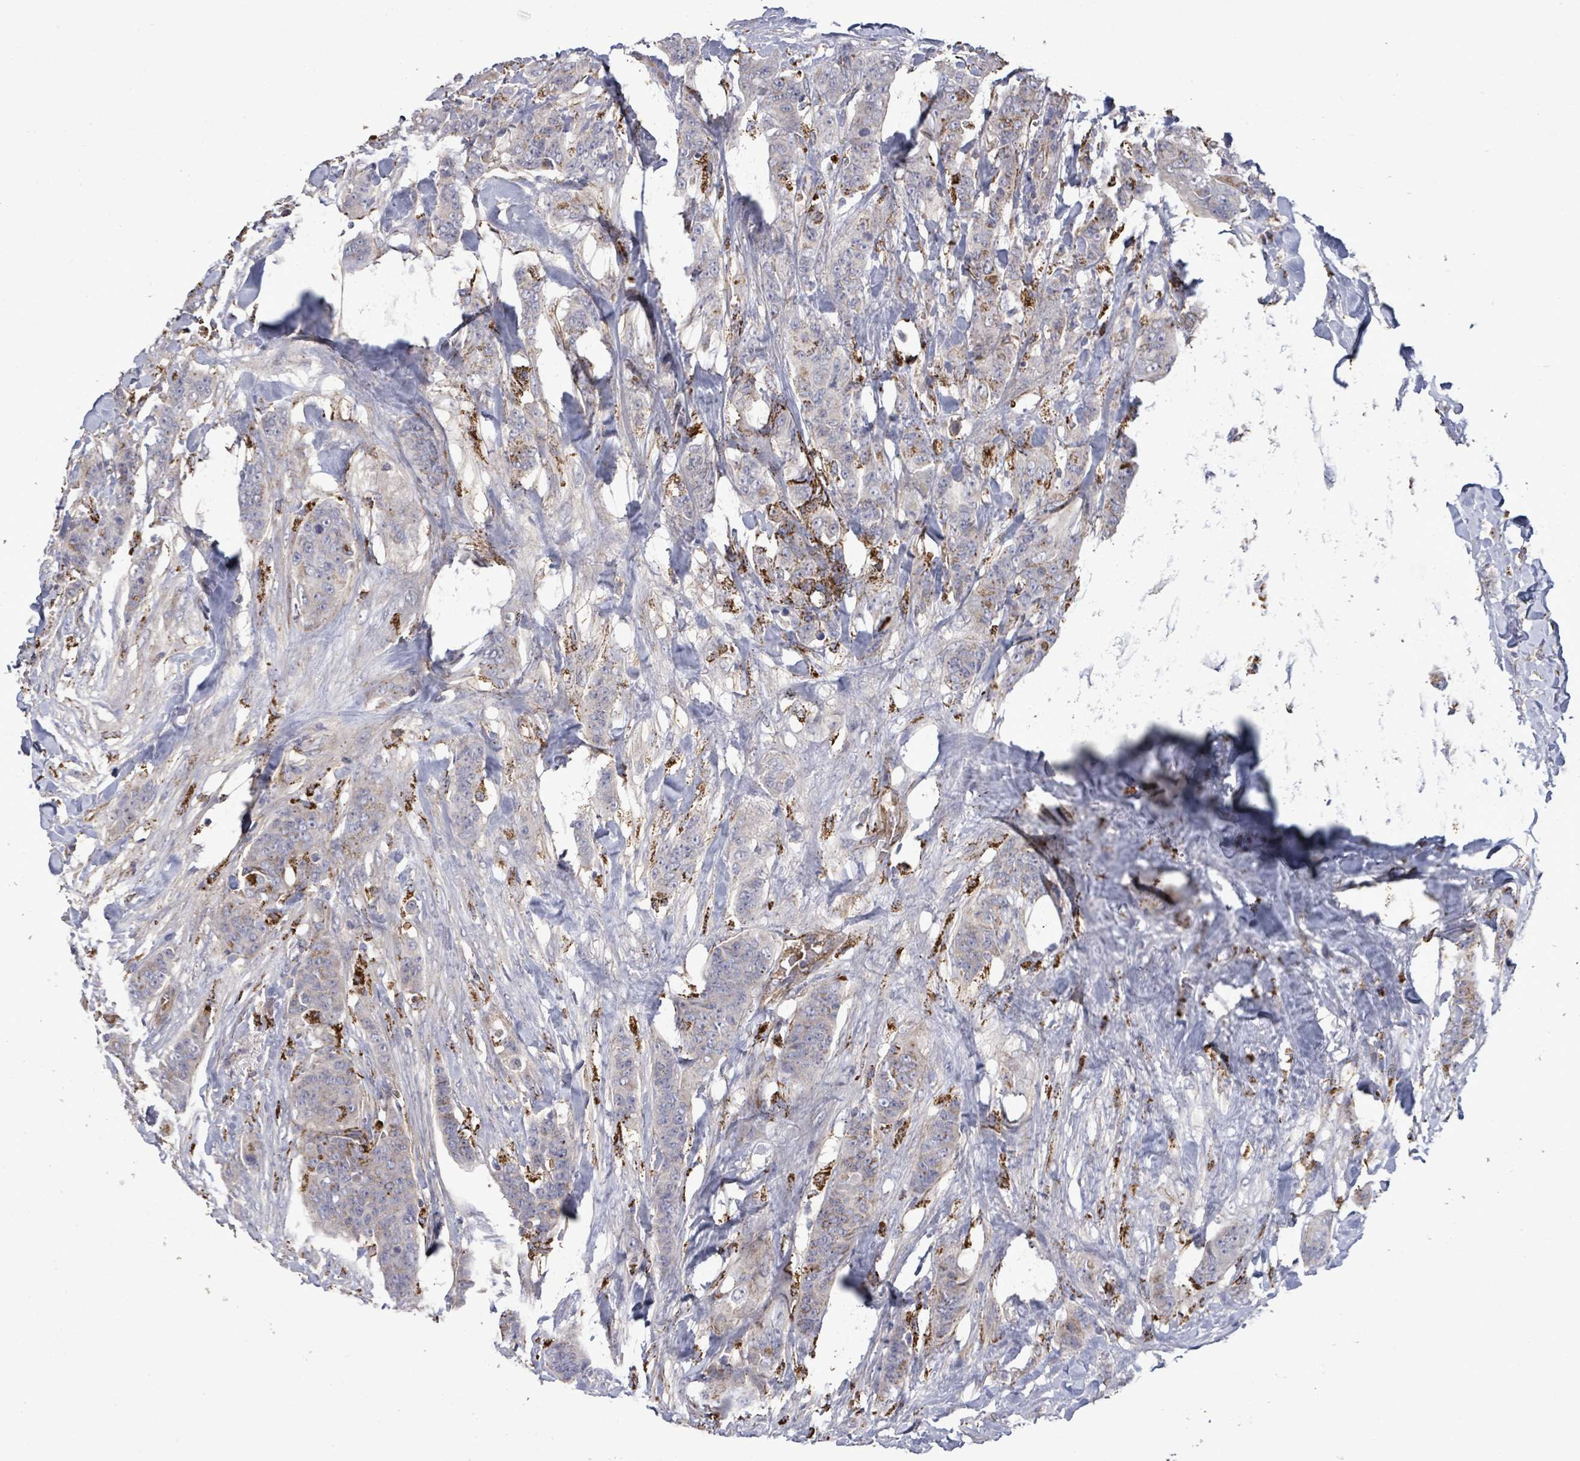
{"staining": {"intensity": "strong", "quantity": "<25%", "location": "cytoplasmic/membranous"}, "tissue": "breast cancer", "cell_type": "Tumor cells", "image_type": "cancer", "snomed": [{"axis": "morphology", "description": "Duct carcinoma"}, {"axis": "topography", "description": "Breast"}], "caption": "Human breast invasive ductal carcinoma stained with a protein marker reveals strong staining in tumor cells.", "gene": "MTMR12", "patient": {"sex": "female", "age": 40}}